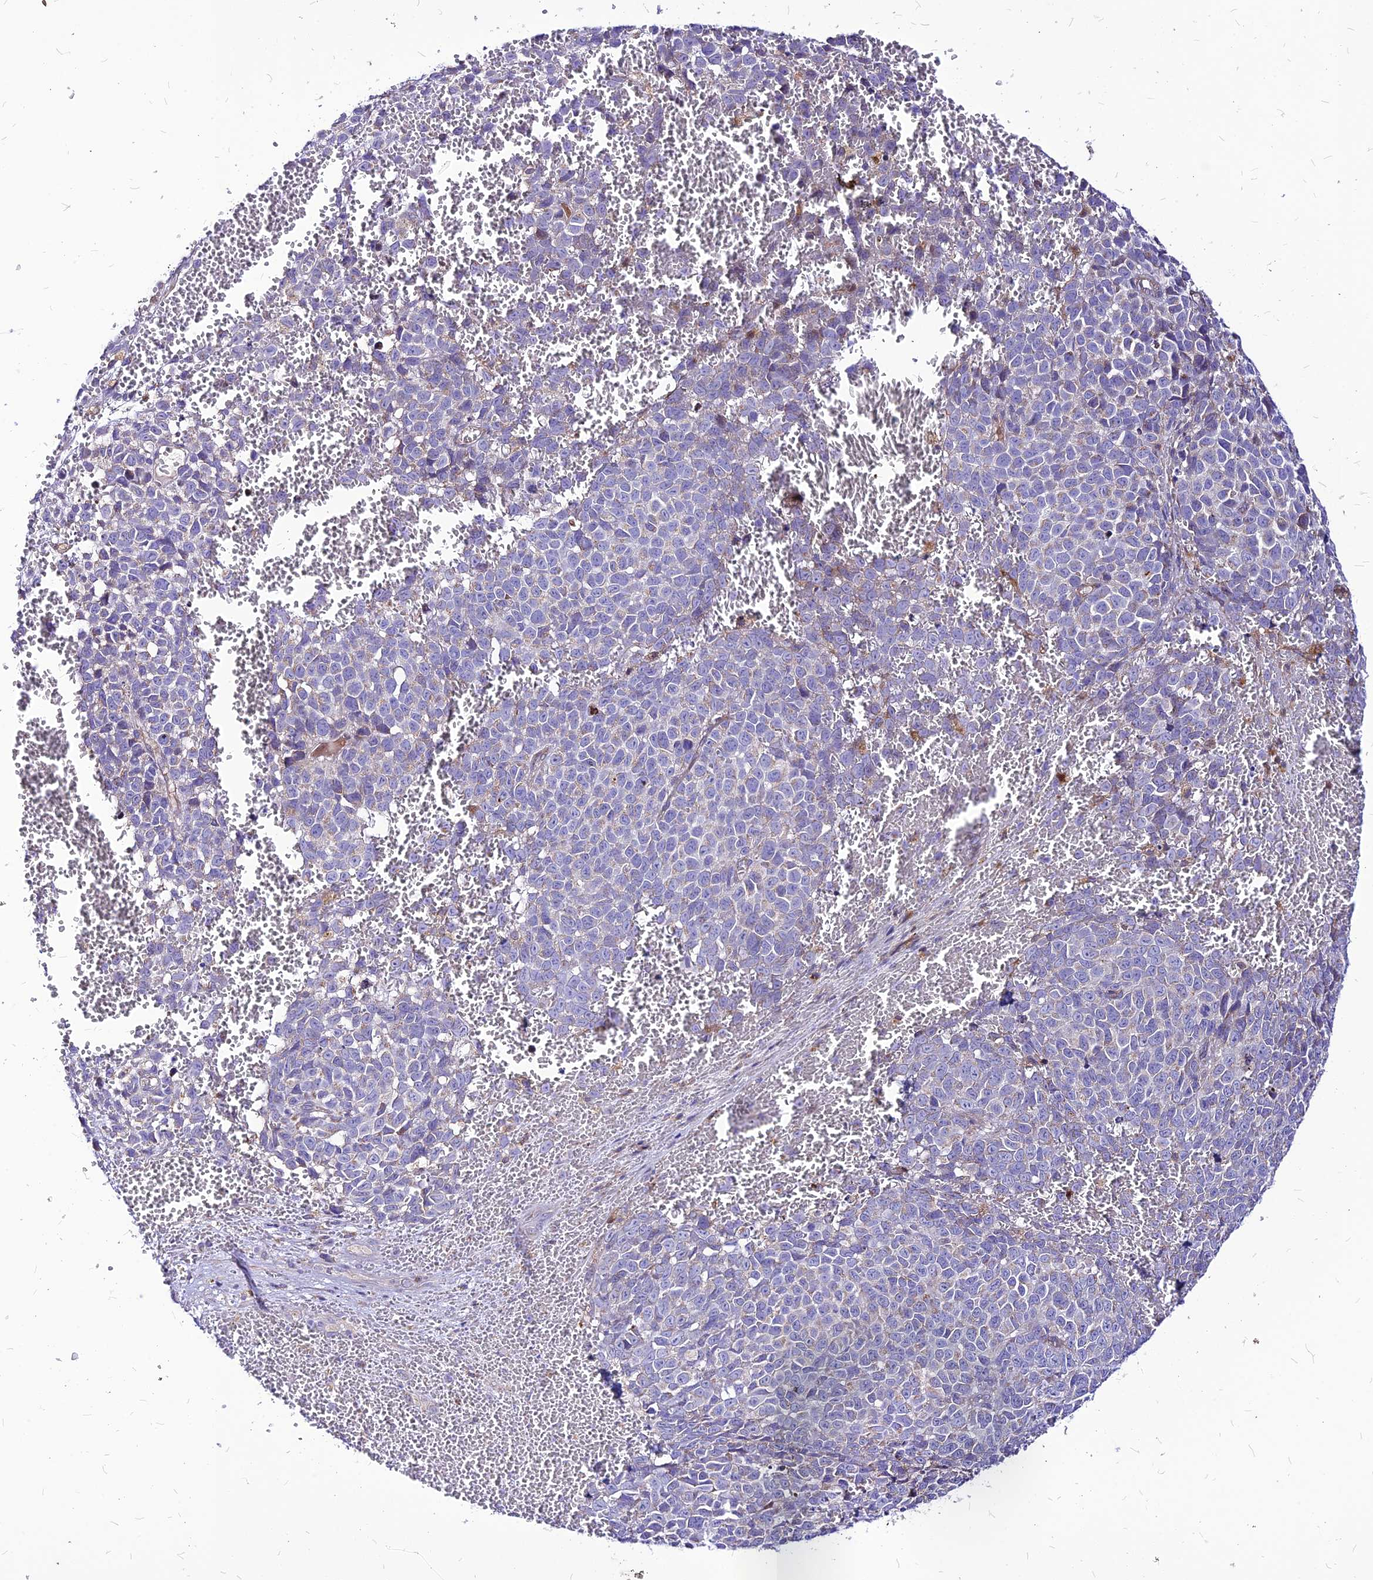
{"staining": {"intensity": "negative", "quantity": "none", "location": "none"}, "tissue": "melanoma", "cell_type": "Tumor cells", "image_type": "cancer", "snomed": [{"axis": "morphology", "description": "Malignant melanoma, NOS"}, {"axis": "topography", "description": "Nose, NOS"}], "caption": "A micrograph of human melanoma is negative for staining in tumor cells.", "gene": "ECI1", "patient": {"sex": "female", "age": 48}}